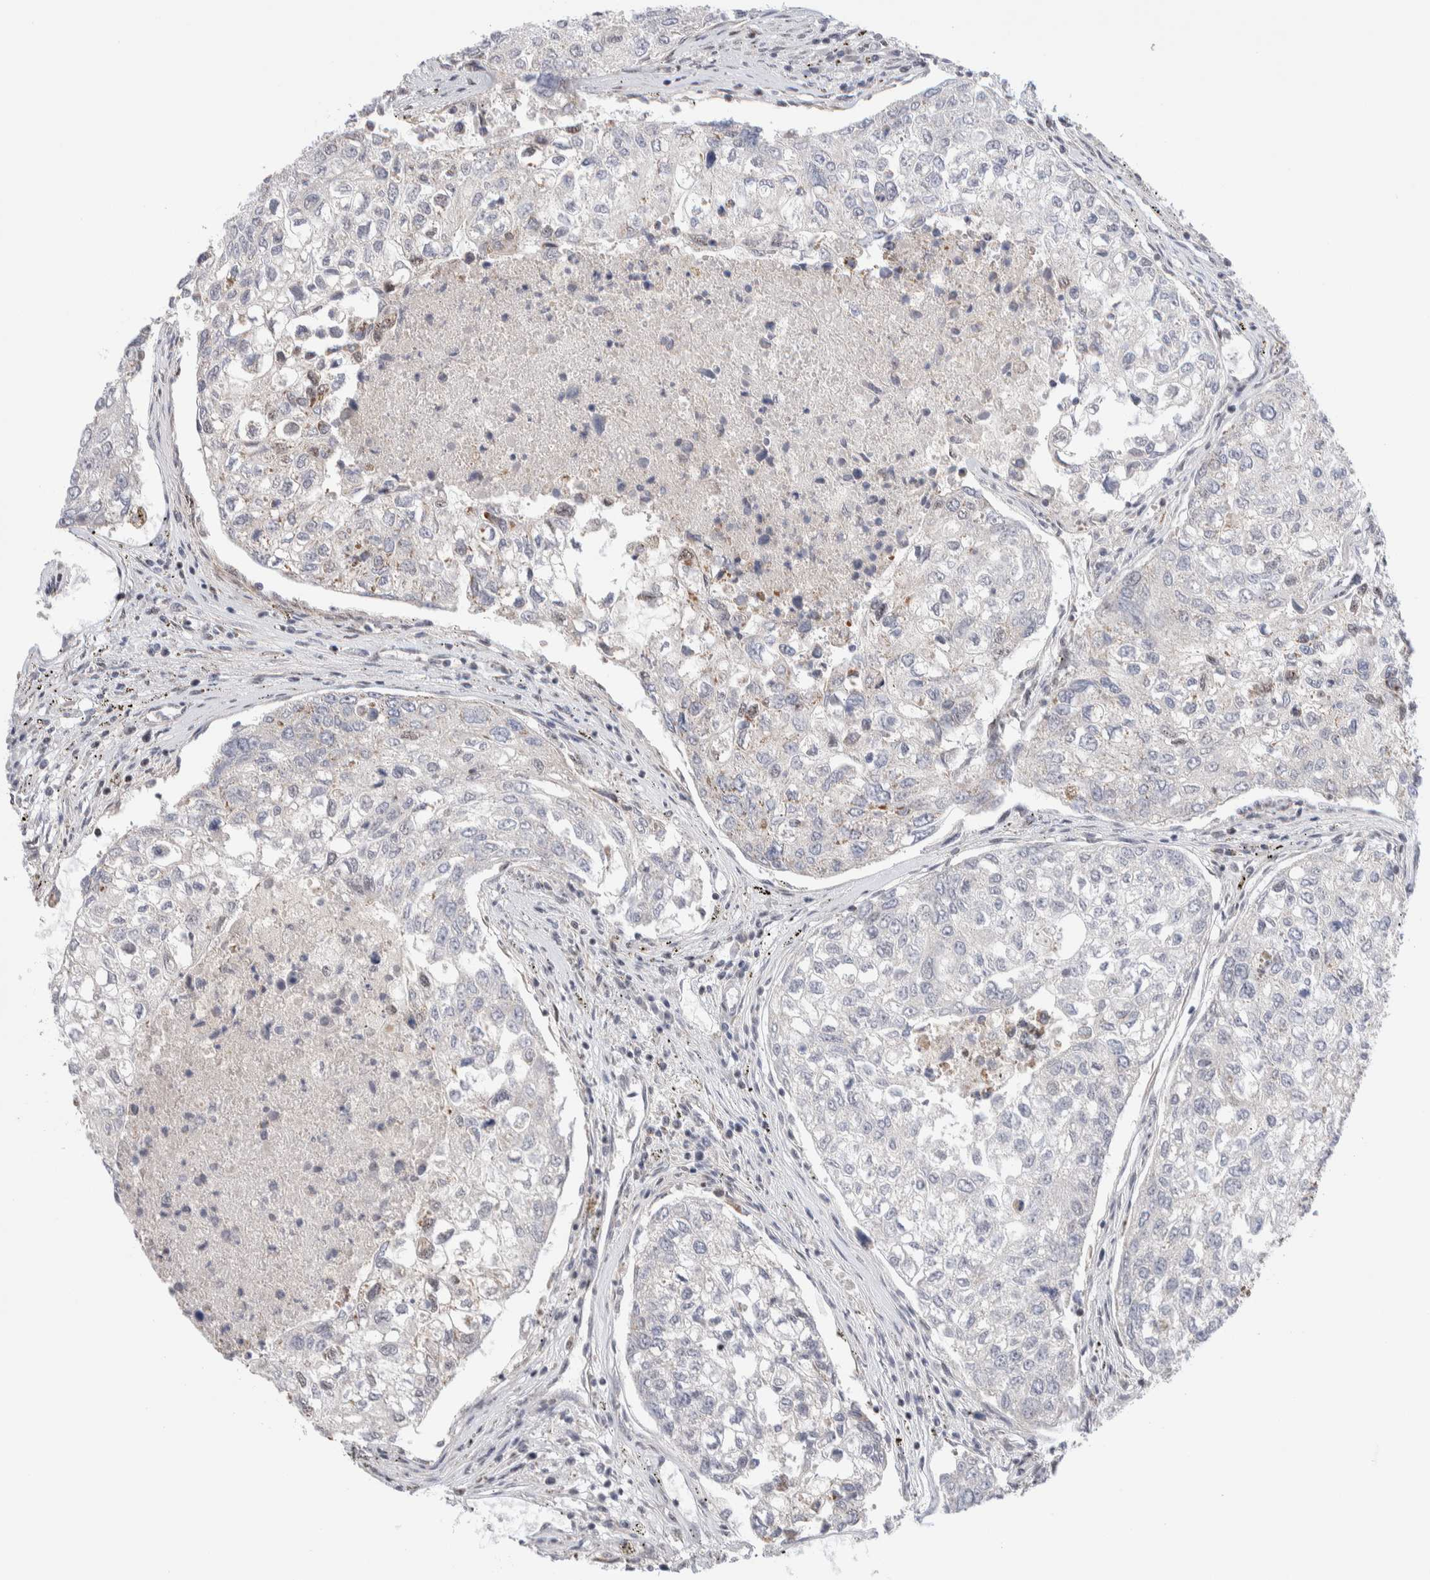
{"staining": {"intensity": "negative", "quantity": "none", "location": "none"}, "tissue": "urothelial cancer", "cell_type": "Tumor cells", "image_type": "cancer", "snomed": [{"axis": "morphology", "description": "Urothelial carcinoma, High grade"}, {"axis": "topography", "description": "Lymph node"}, {"axis": "topography", "description": "Urinary bladder"}], "caption": "The micrograph exhibits no staining of tumor cells in urothelial carcinoma (high-grade). (Immunohistochemistry, brightfield microscopy, high magnification).", "gene": "ZNF695", "patient": {"sex": "male", "age": 51}}